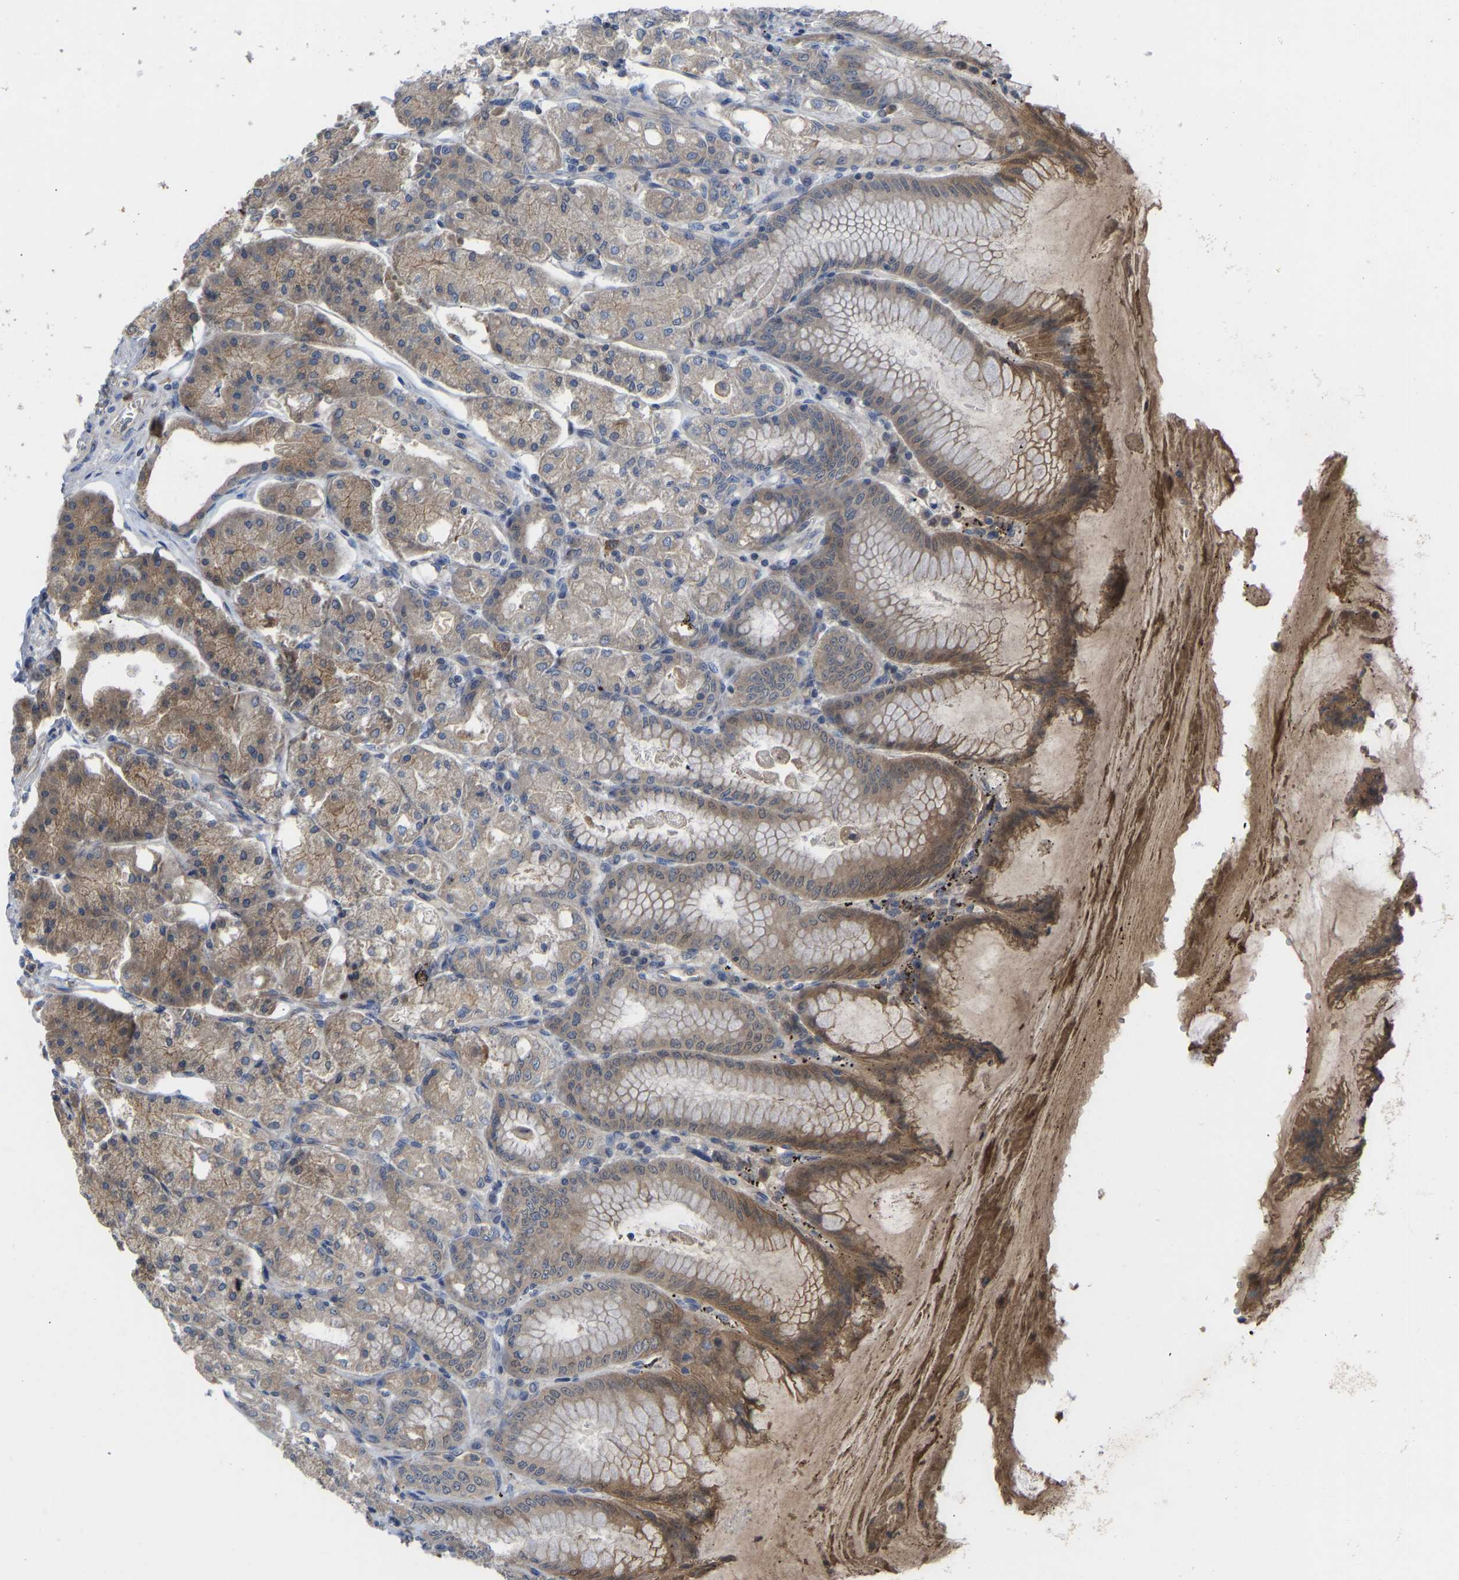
{"staining": {"intensity": "moderate", "quantity": "25%-75%", "location": "cytoplasmic/membranous,nuclear"}, "tissue": "stomach", "cell_type": "Glandular cells", "image_type": "normal", "snomed": [{"axis": "morphology", "description": "Normal tissue, NOS"}, {"axis": "topography", "description": "Stomach, lower"}], "caption": "Normal stomach shows moderate cytoplasmic/membranous,nuclear positivity in about 25%-75% of glandular cells, visualized by immunohistochemistry.", "gene": "ZNF251", "patient": {"sex": "male", "age": 71}}